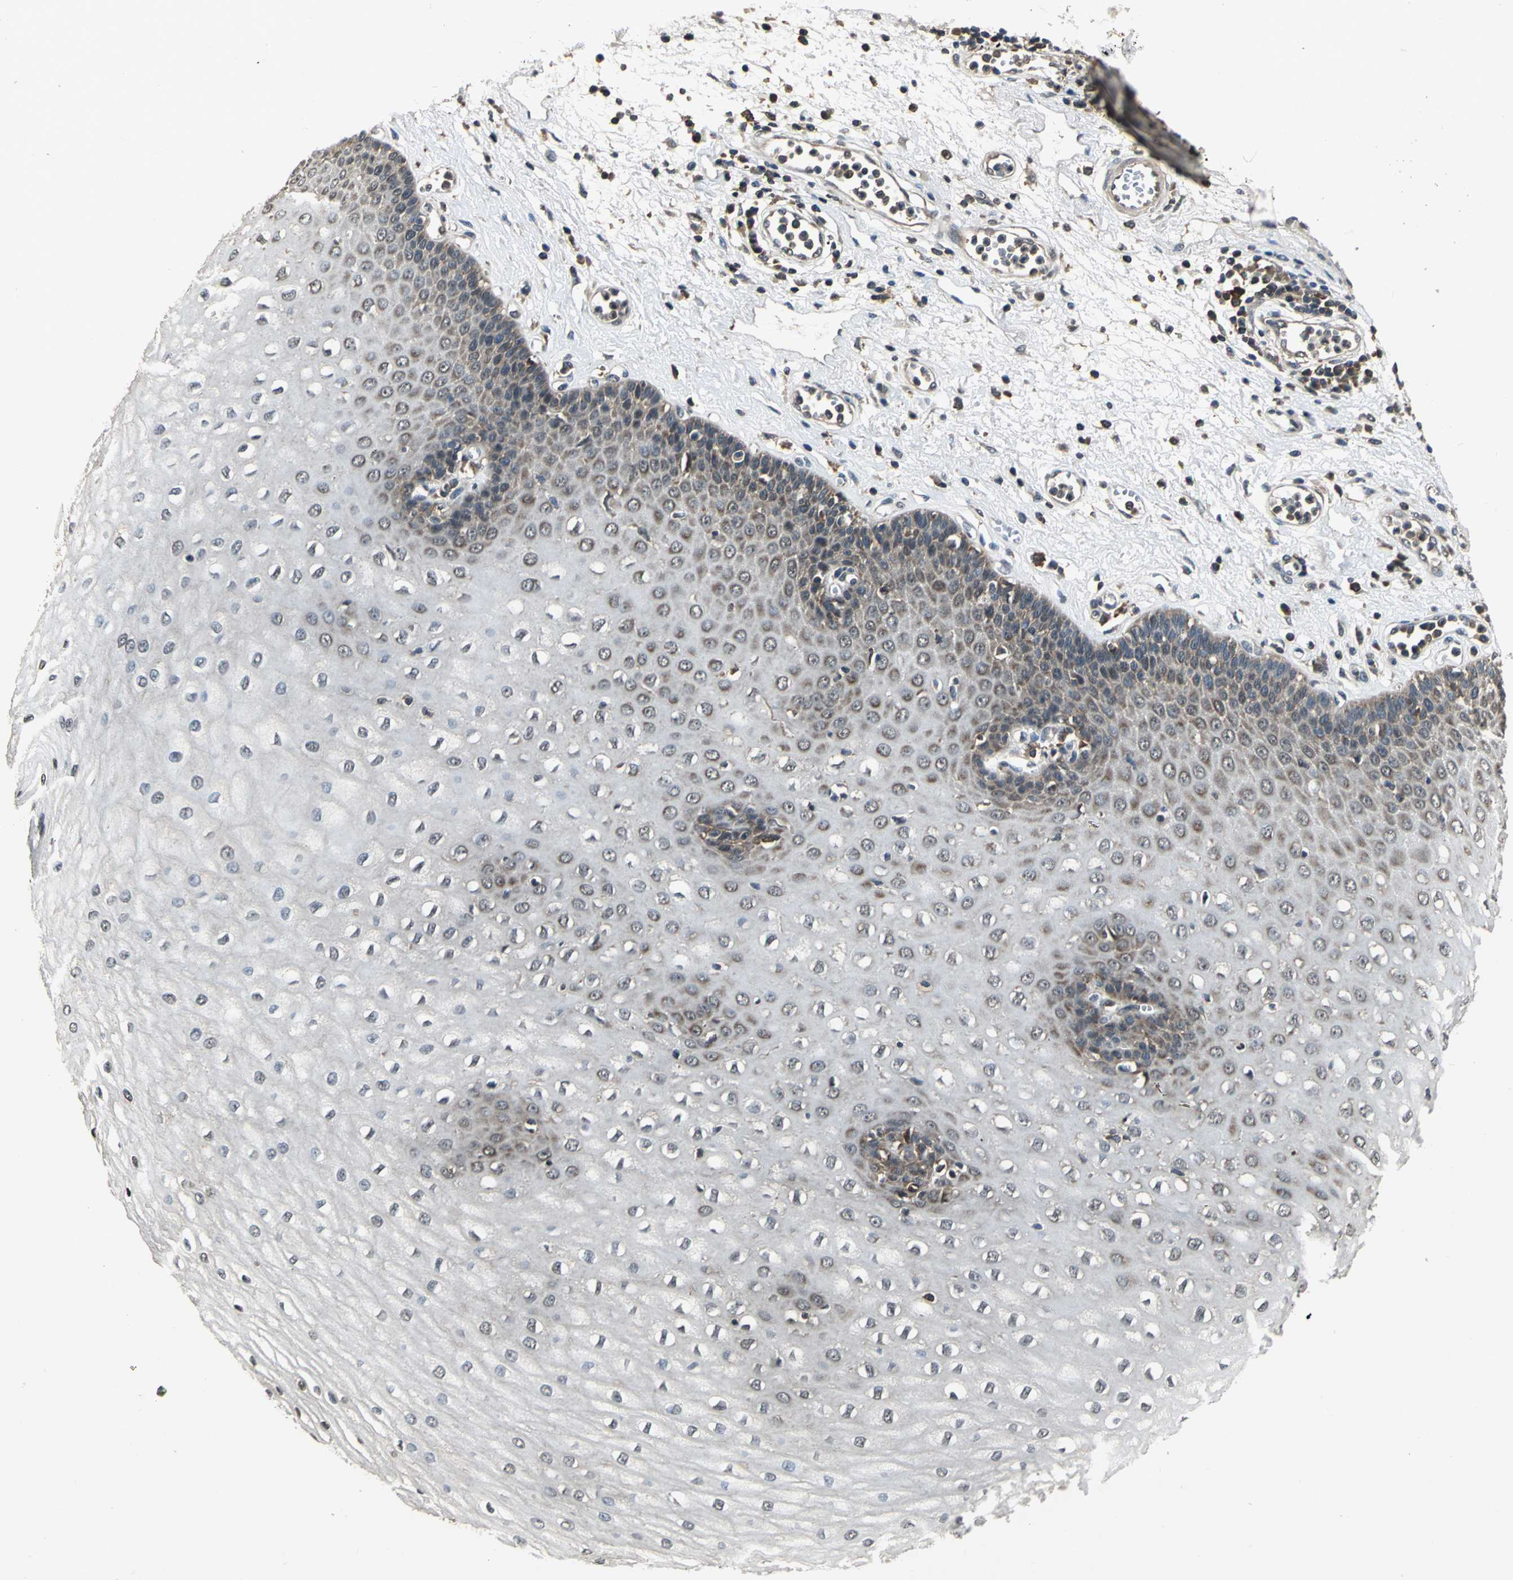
{"staining": {"intensity": "moderate", "quantity": "25%-75%", "location": "cytoplasmic/membranous"}, "tissue": "esophagus", "cell_type": "Squamous epithelial cells", "image_type": "normal", "snomed": [{"axis": "morphology", "description": "Normal tissue, NOS"}, {"axis": "morphology", "description": "Squamous cell carcinoma, NOS"}, {"axis": "topography", "description": "Esophagus"}], "caption": "The photomicrograph shows a brown stain indicating the presence of a protein in the cytoplasmic/membranous of squamous epithelial cells in esophagus.", "gene": "EIF2B2", "patient": {"sex": "male", "age": 65}}